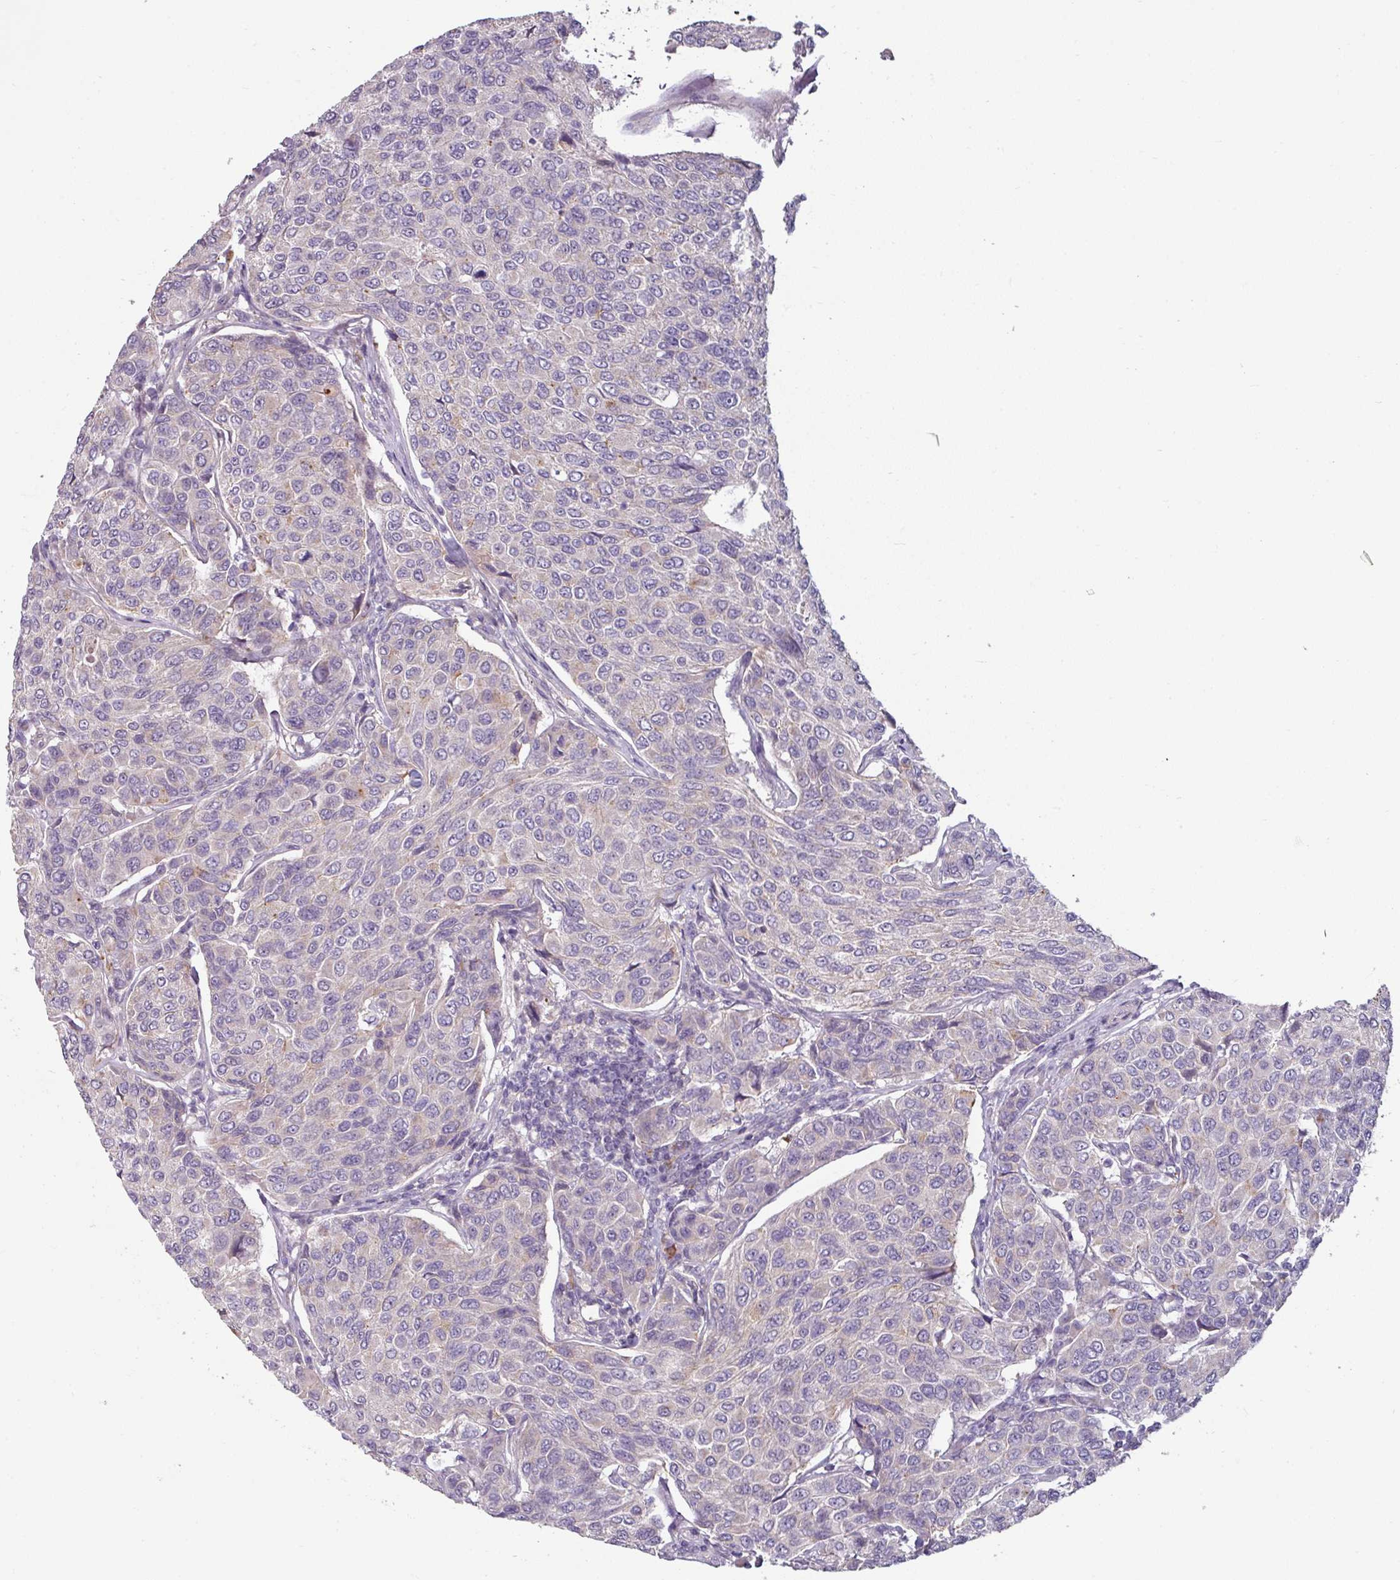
{"staining": {"intensity": "weak", "quantity": "<25%", "location": "cytoplasmic/membranous"}, "tissue": "breast cancer", "cell_type": "Tumor cells", "image_type": "cancer", "snomed": [{"axis": "morphology", "description": "Duct carcinoma"}, {"axis": "topography", "description": "Breast"}], "caption": "Immunohistochemical staining of human breast cancer (intraductal carcinoma) demonstrates no significant staining in tumor cells.", "gene": "MTMR14", "patient": {"sex": "female", "age": 55}}